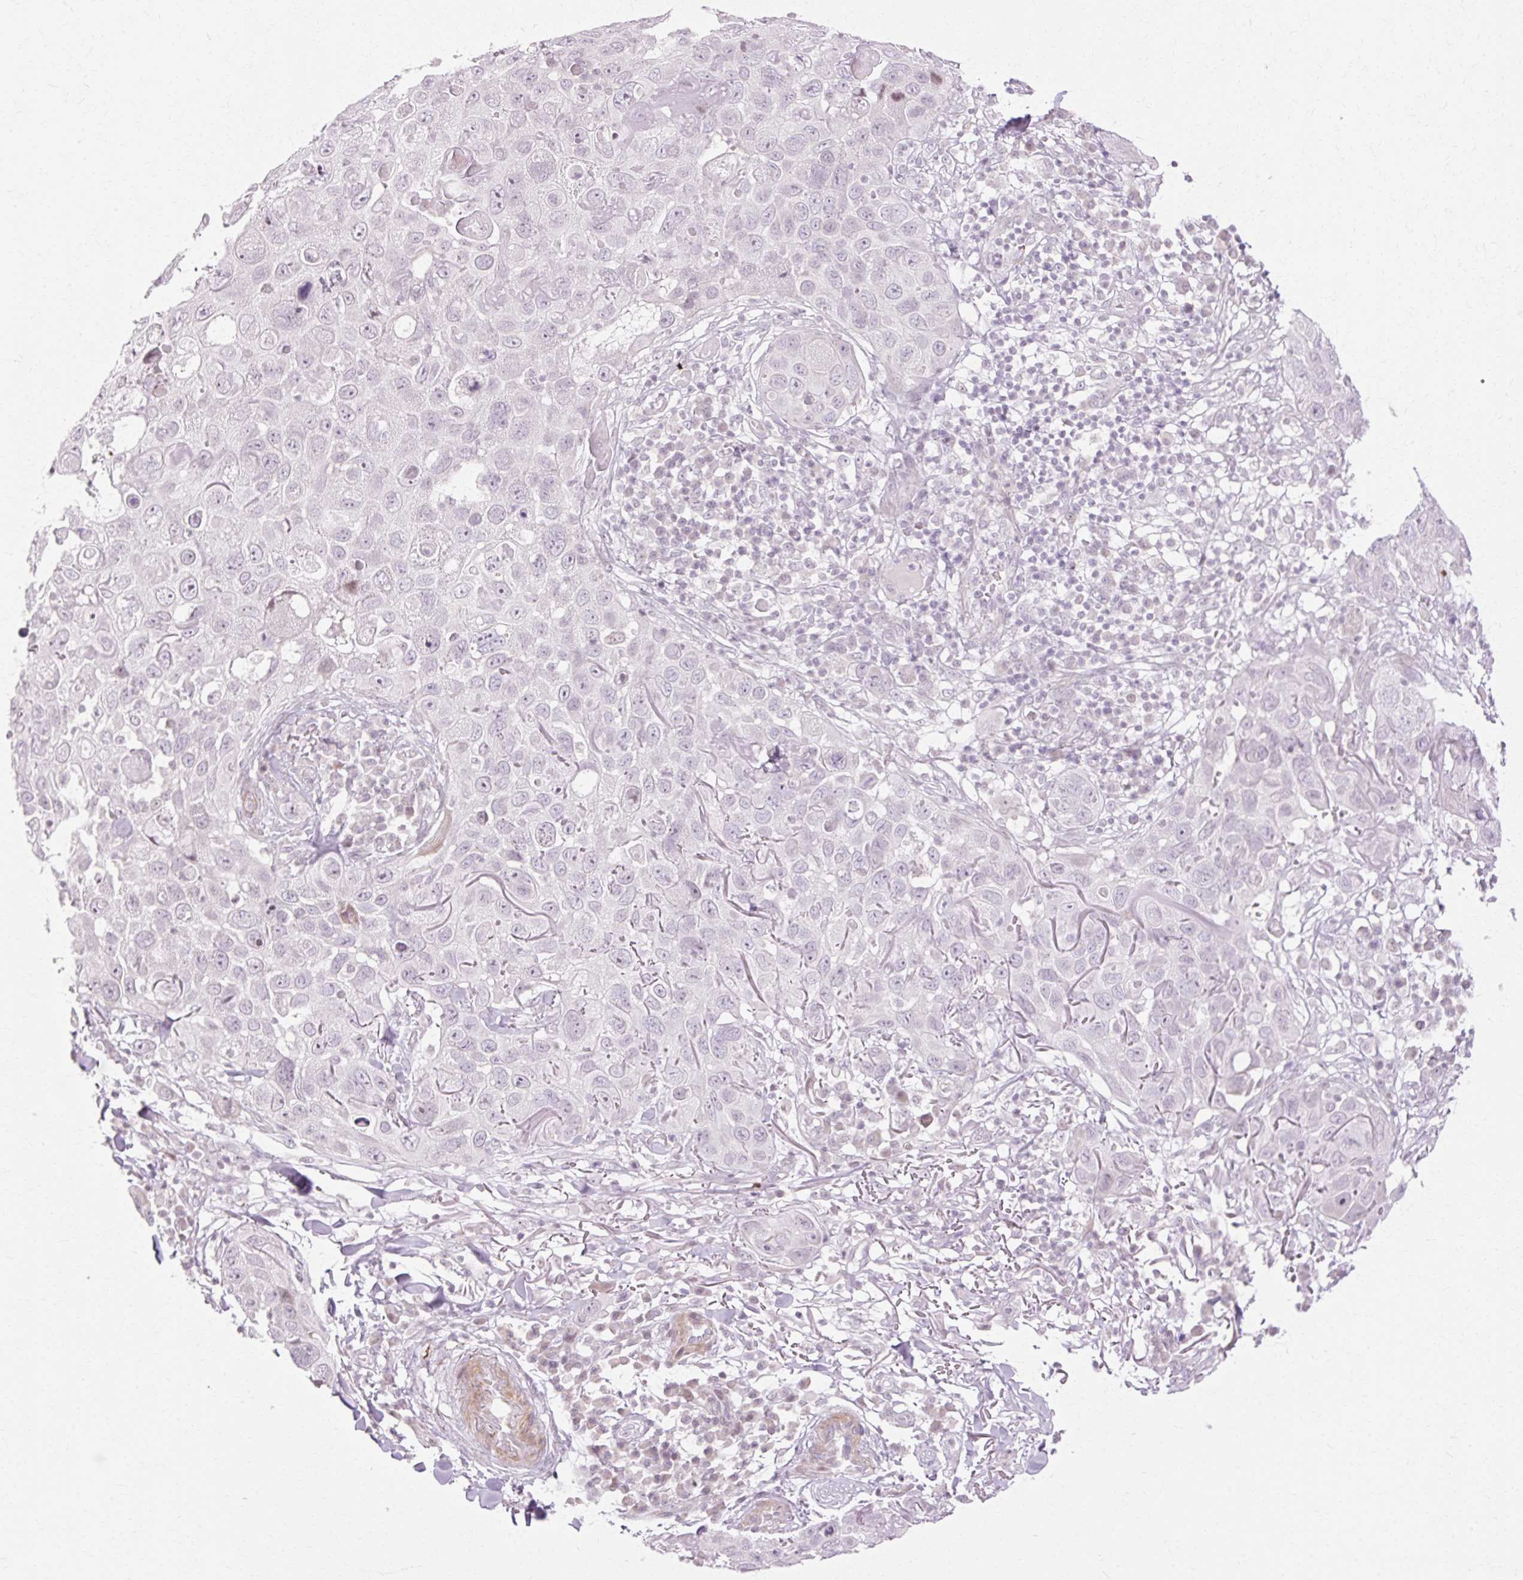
{"staining": {"intensity": "negative", "quantity": "none", "location": "none"}, "tissue": "skin cancer", "cell_type": "Tumor cells", "image_type": "cancer", "snomed": [{"axis": "morphology", "description": "Squamous cell carcinoma in situ, NOS"}, {"axis": "morphology", "description": "Squamous cell carcinoma, NOS"}, {"axis": "topography", "description": "Skin"}], "caption": "Skin cancer was stained to show a protein in brown. There is no significant positivity in tumor cells.", "gene": "C3orf49", "patient": {"sex": "male", "age": 93}}